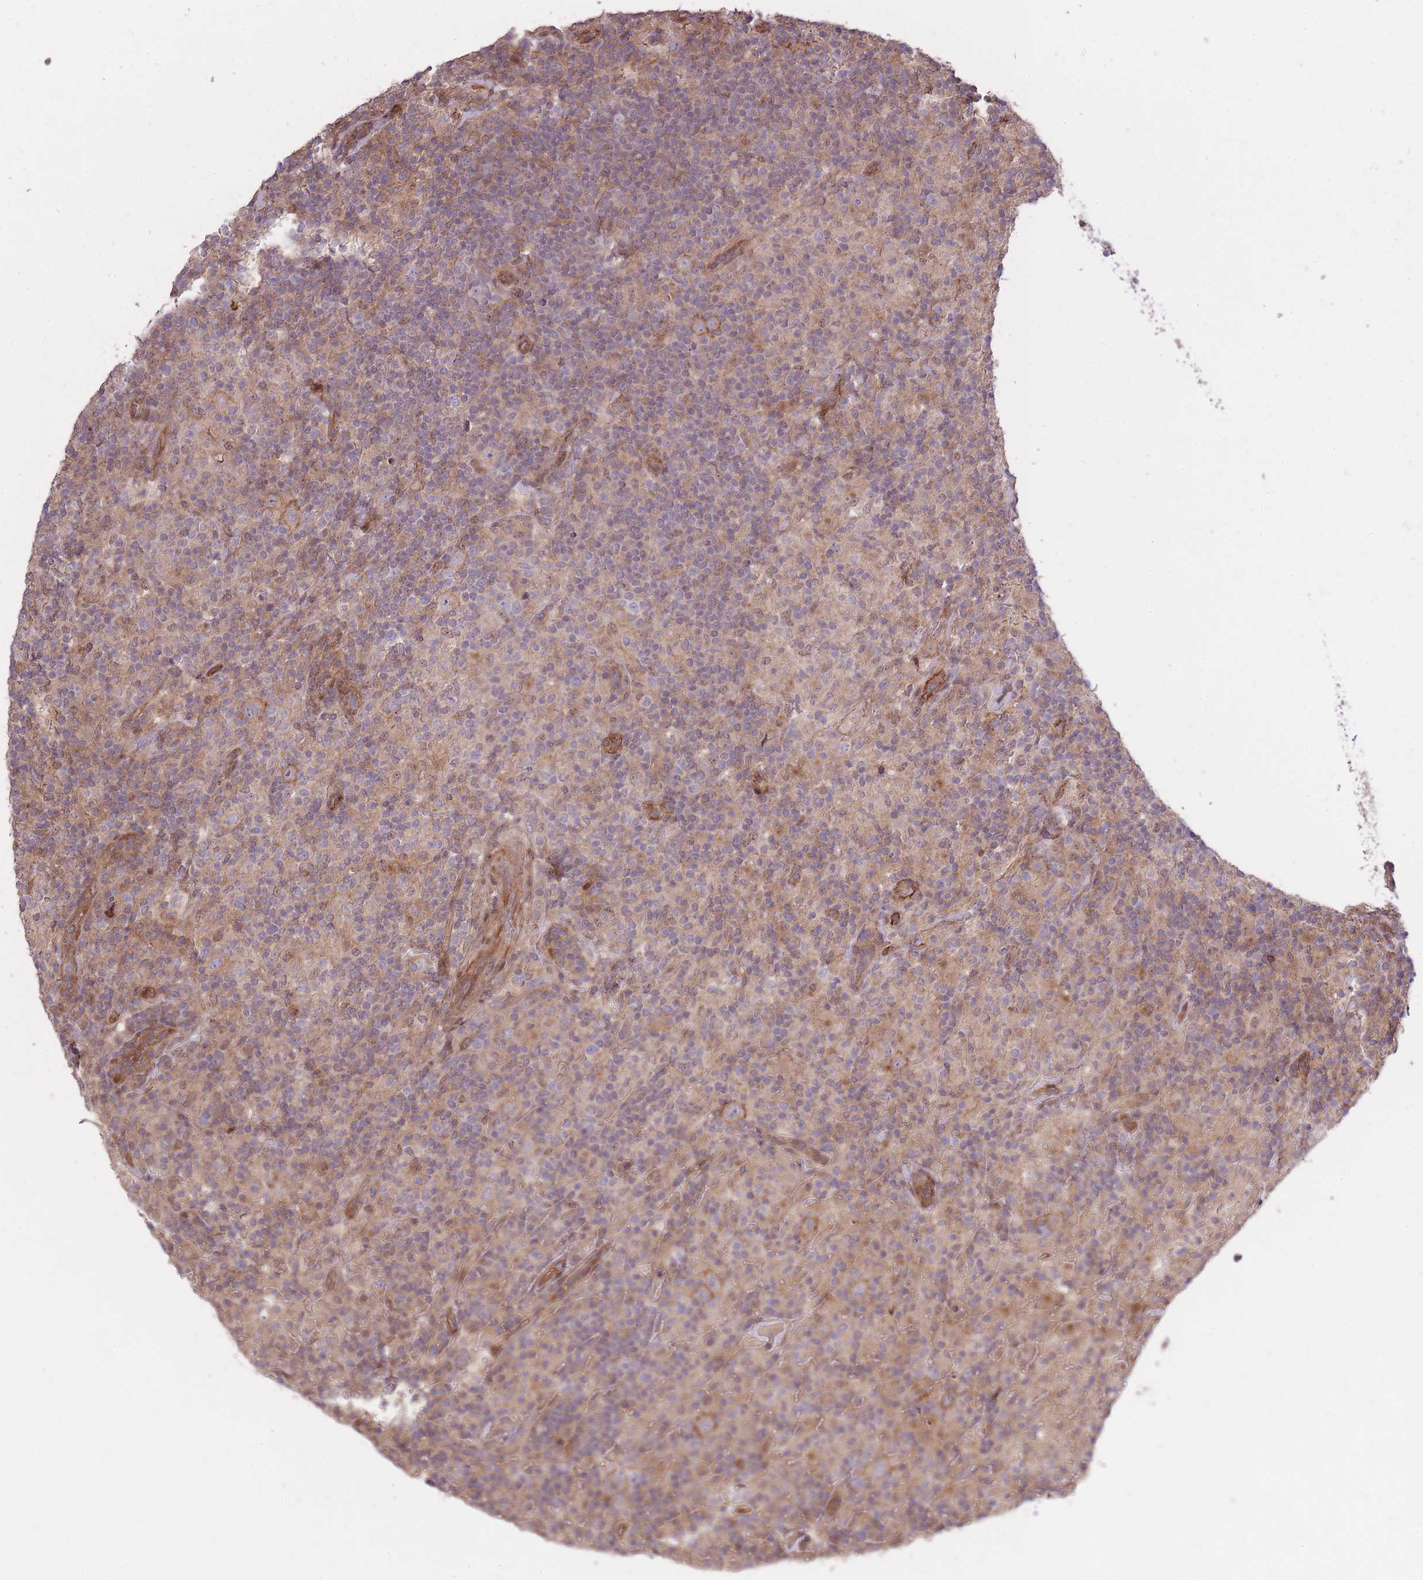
{"staining": {"intensity": "weak", "quantity": ">75%", "location": "cytoplasmic/membranous"}, "tissue": "lymphoma", "cell_type": "Tumor cells", "image_type": "cancer", "snomed": [{"axis": "morphology", "description": "Hodgkin's disease, NOS"}, {"axis": "topography", "description": "Lymph node"}], "caption": "Human Hodgkin's disease stained with a brown dye displays weak cytoplasmic/membranous positive staining in about >75% of tumor cells.", "gene": "PLD1", "patient": {"sex": "male", "age": 70}}